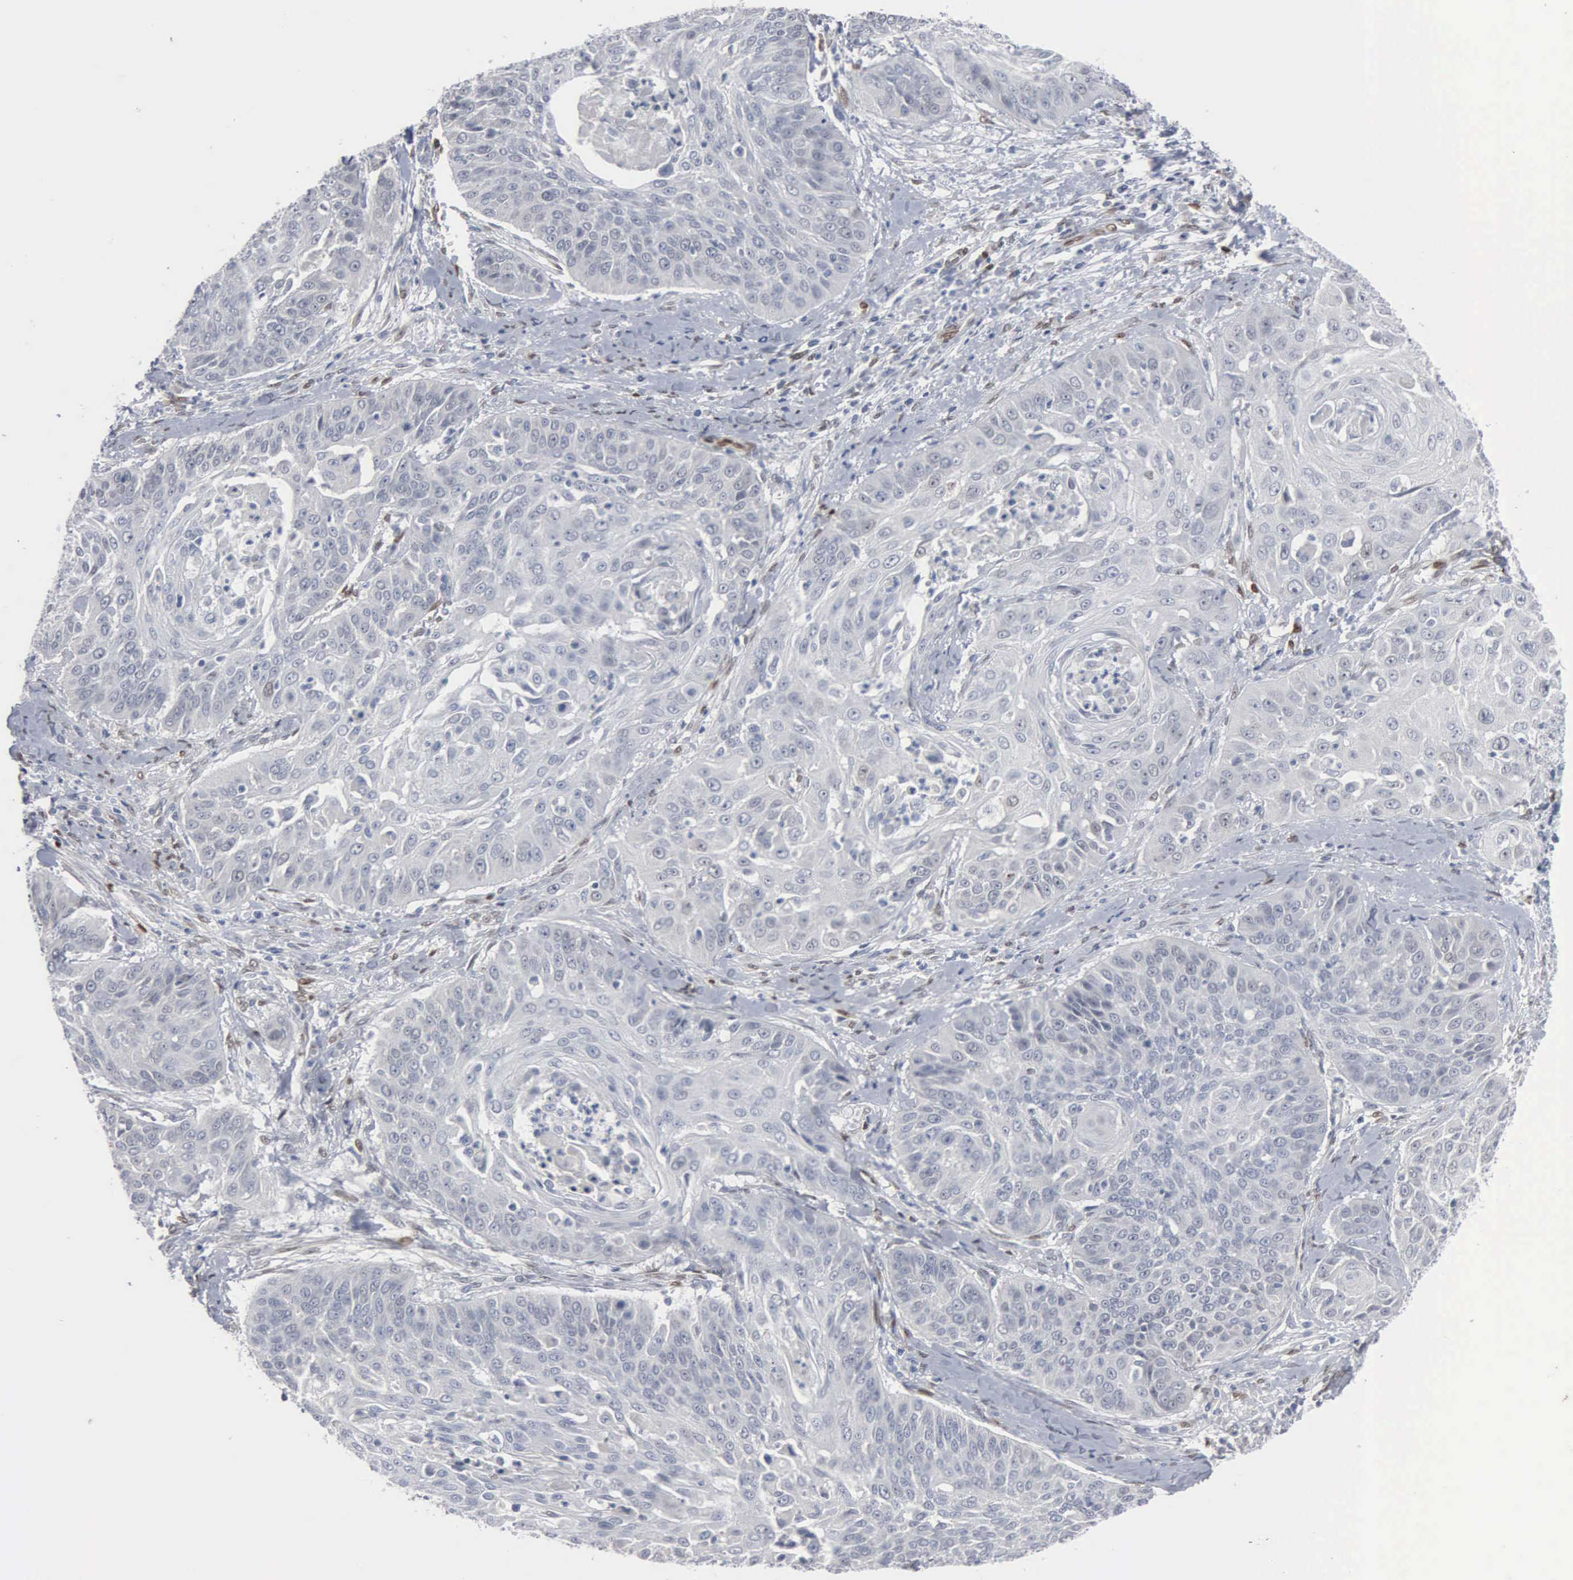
{"staining": {"intensity": "negative", "quantity": "none", "location": "none"}, "tissue": "cervical cancer", "cell_type": "Tumor cells", "image_type": "cancer", "snomed": [{"axis": "morphology", "description": "Squamous cell carcinoma, NOS"}, {"axis": "topography", "description": "Cervix"}], "caption": "Immunohistochemistry micrograph of human cervical cancer stained for a protein (brown), which demonstrates no expression in tumor cells.", "gene": "FGF2", "patient": {"sex": "female", "age": 64}}